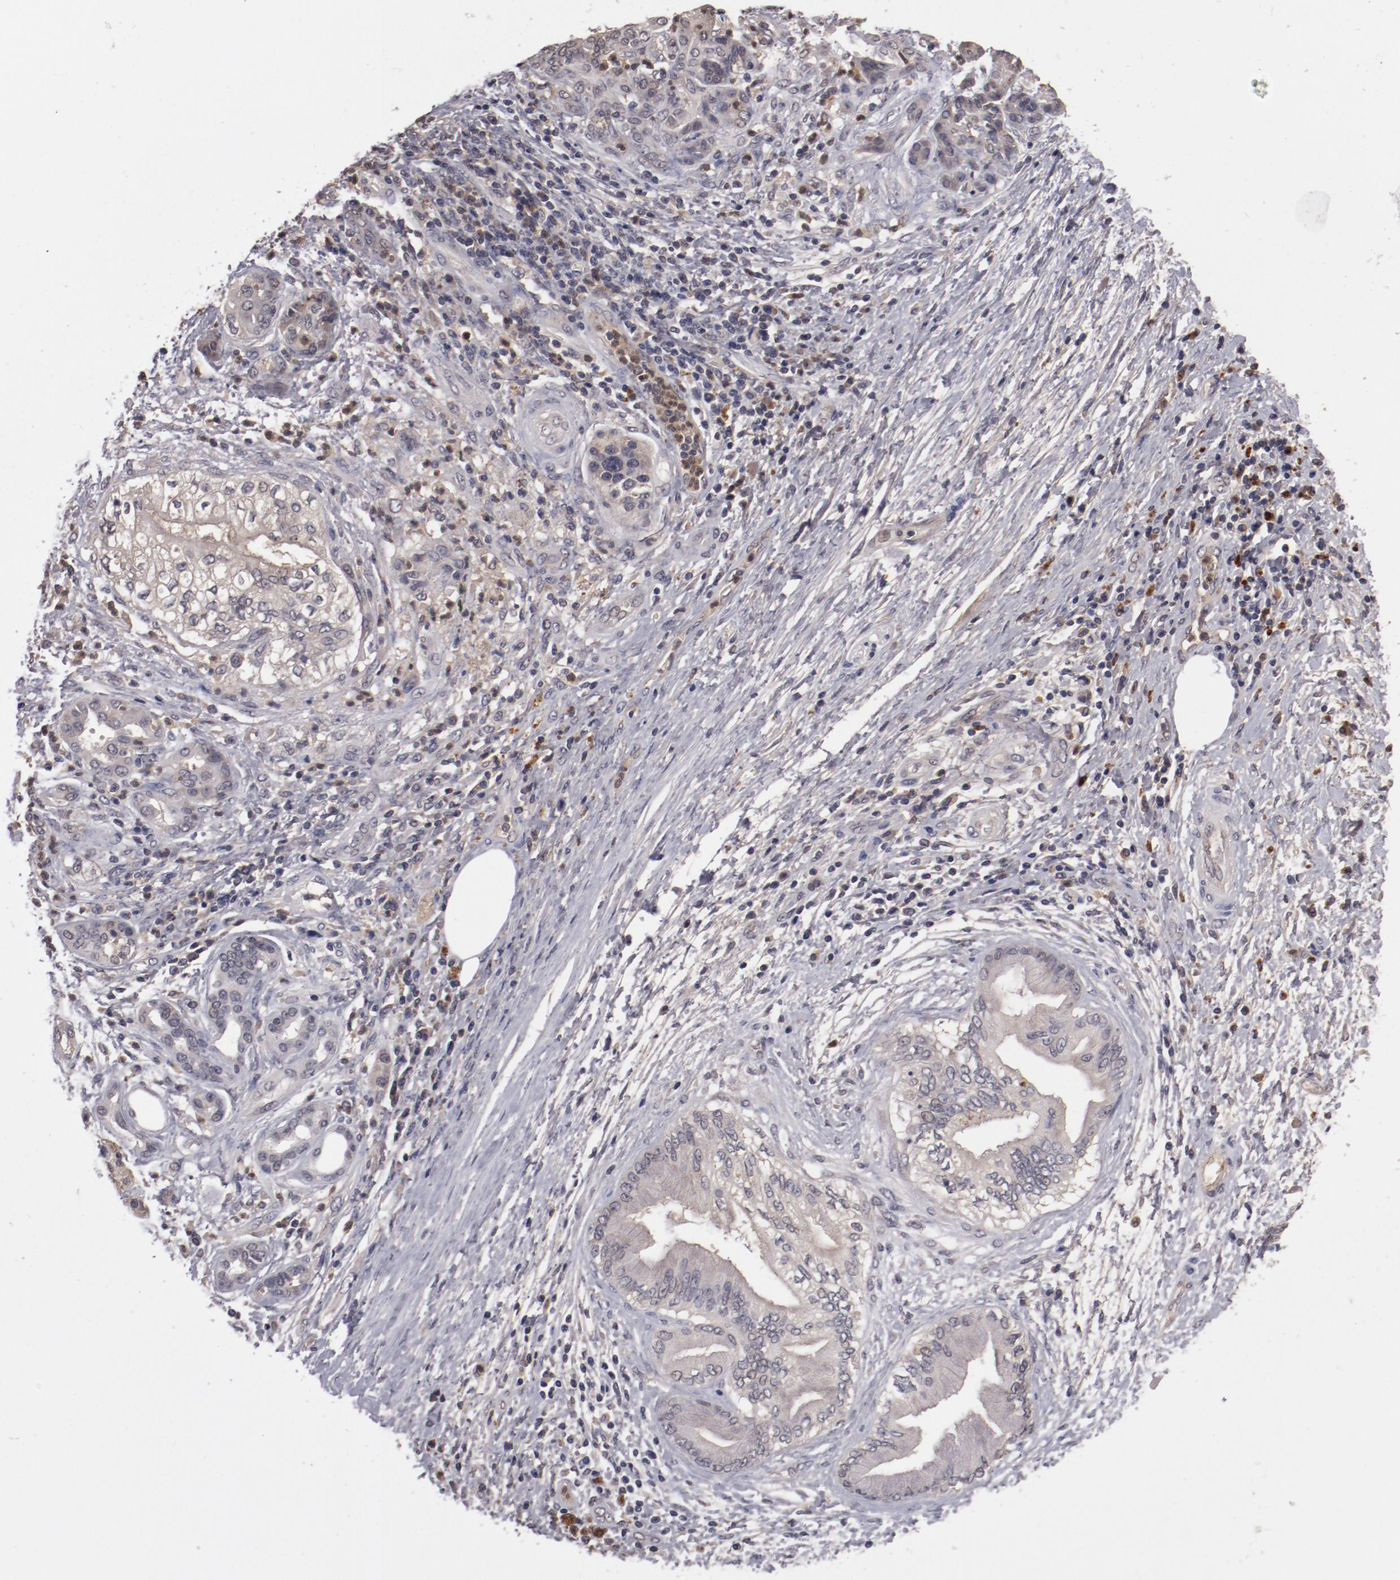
{"staining": {"intensity": "moderate", "quantity": "<25%", "location": "cytoplasmic/membranous"}, "tissue": "pancreatic cancer", "cell_type": "Tumor cells", "image_type": "cancer", "snomed": [{"axis": "morphology", "description": "Adenocarcinoma, NOS"}, {"axis": "topography", "description": "Pancreas"}], "caption": "Adenocarcinoma (pancreatic) stained for a protein (brown) reveals moderate cytoplasmic/membranous positive positivity in approximately <25% of tumor cells.", "gene": "CP", "patient": {"sex": "female", "age": 70}}